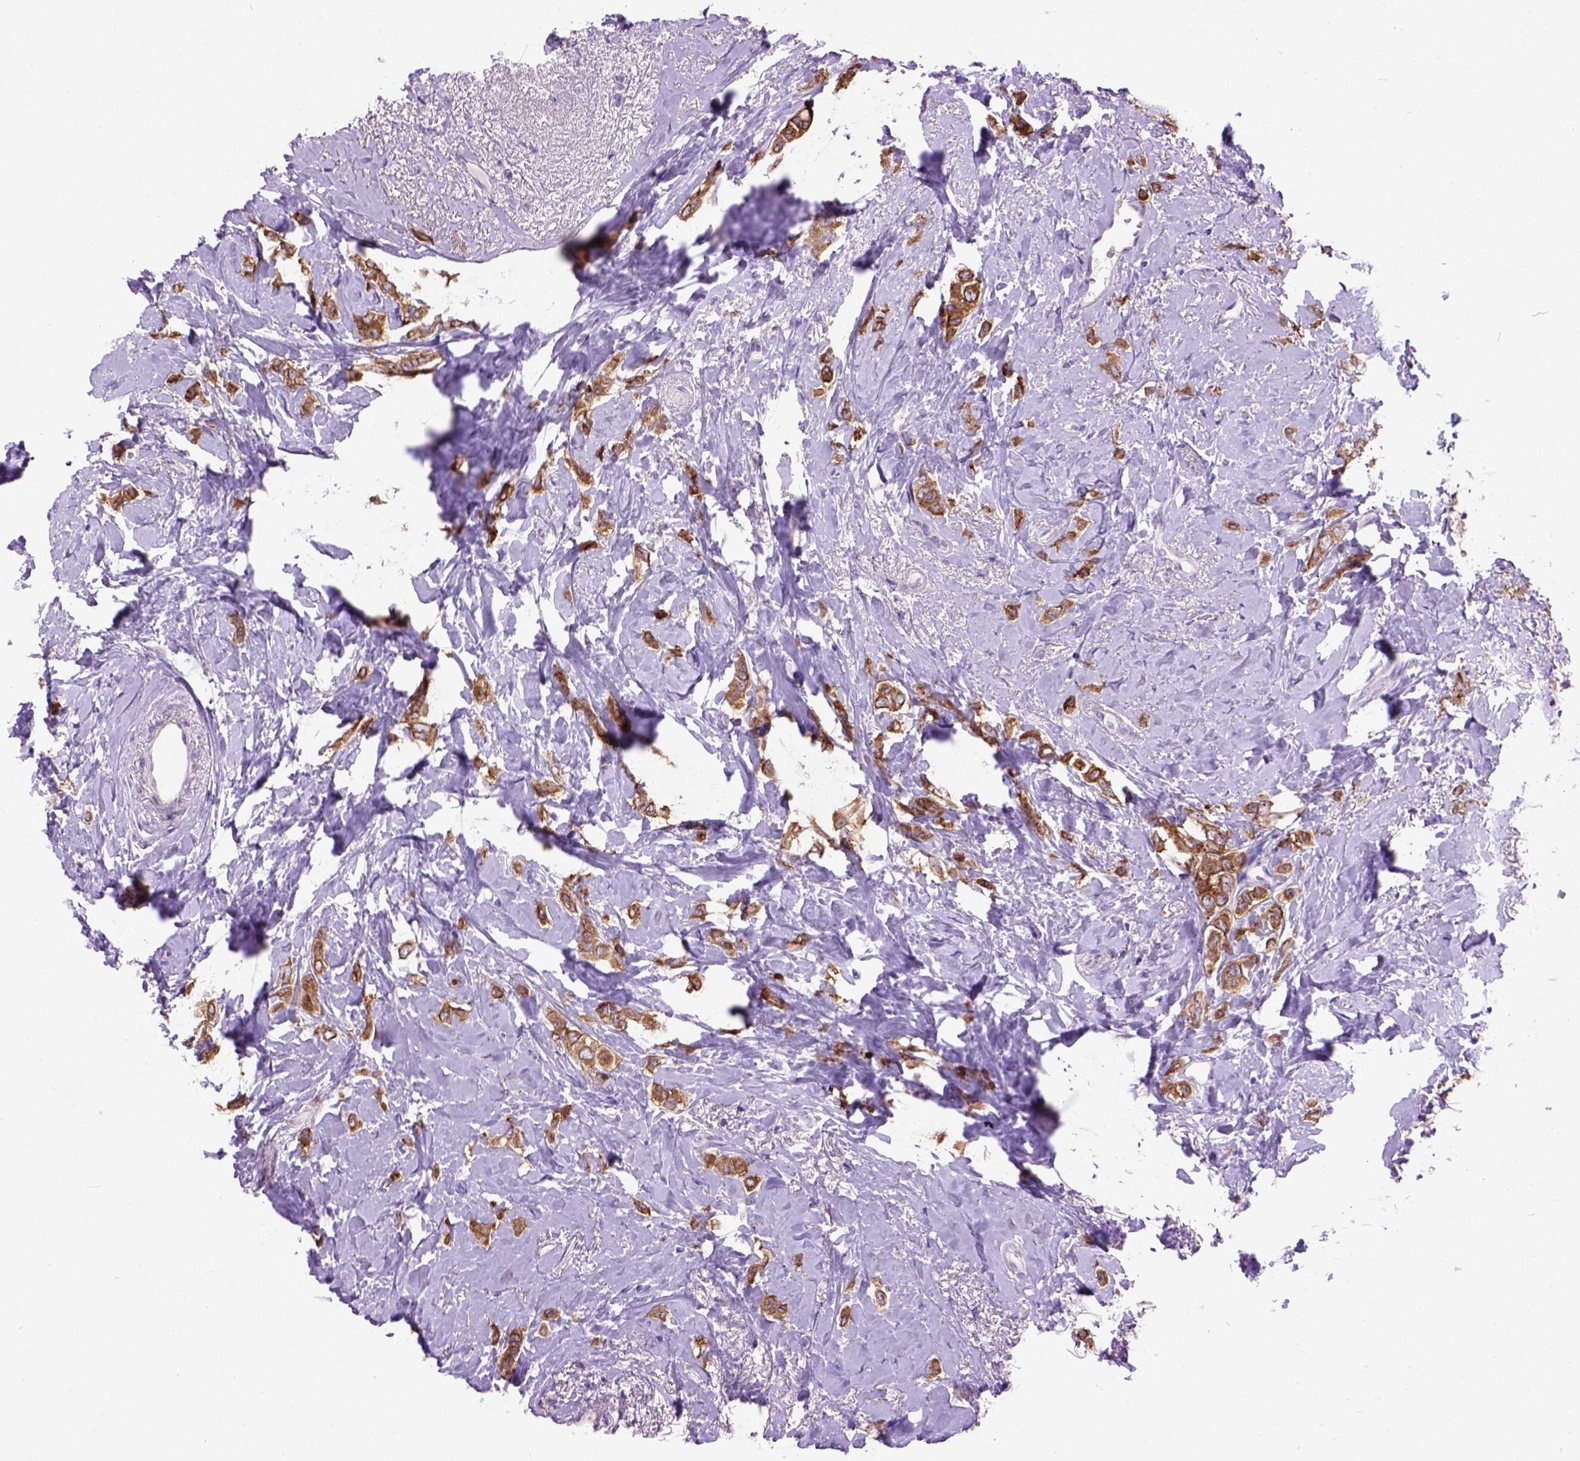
{"staining": {"intensity": "strong", "quantity": ">75%", "location": "cytoplasmic/membranous"}, "tissue": "breast cancer", "cell_type": "Tumor cells", "image_type": "cancer", "snomed": [{"axis": "morphology", "description": "Lobular carcinoma"}, {"axis": "topography", "description": "Breast"}], "caption": "A brown stain highlights strong cytoplasmic/membranous staining of a protein in breast cancer tumor cells. (IHC, brightfield microscopy, high magnification).", "gene": "MAPT", "patient": {"sex": "female", "age": 66}}